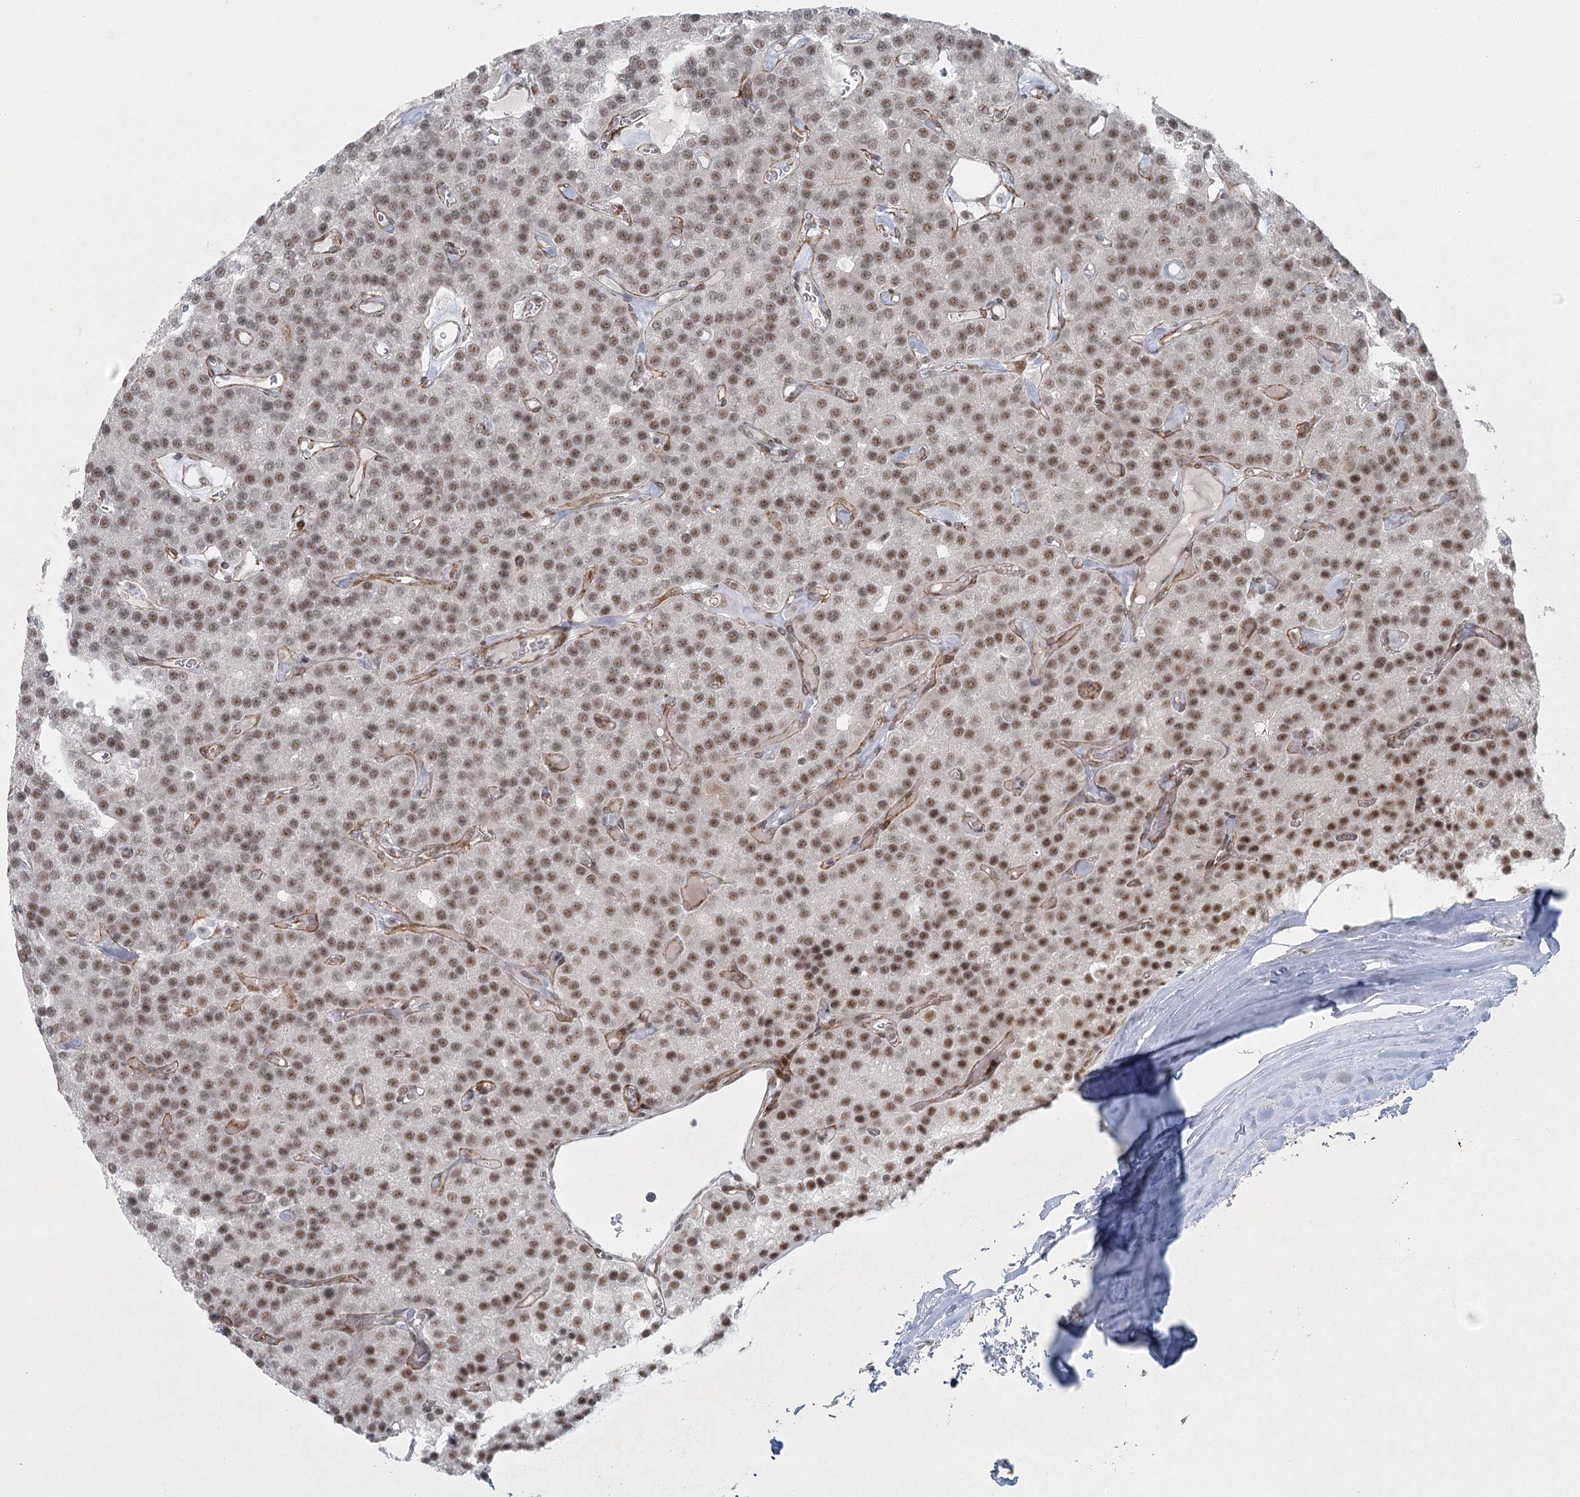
{"staining": {"intensity": "moderate", "quantity": ">75%", "location": "nuclear"}, "tissue": "parathyroid gland", "cell_type": "Glandular cells", "image_type": "normal", "snomed": [{"axis": "morphology", "description": "Normal tissue, NOS"}, {"axis": "morphology", "description": "Adenoma, NOS"}, {"axis": "topography", "description": "Parathyroid gland"}], "caption": "This photomicrograph shows unremarkable parathyroid gland stained with immunohistochemistry to label a protein in brown. The nuclear of glandular cells show moderate positivity for the protein. Nuclei are counter-stained blue.", "gene": "U2SURP", "patient": {"sex": "female", "age": 86}}